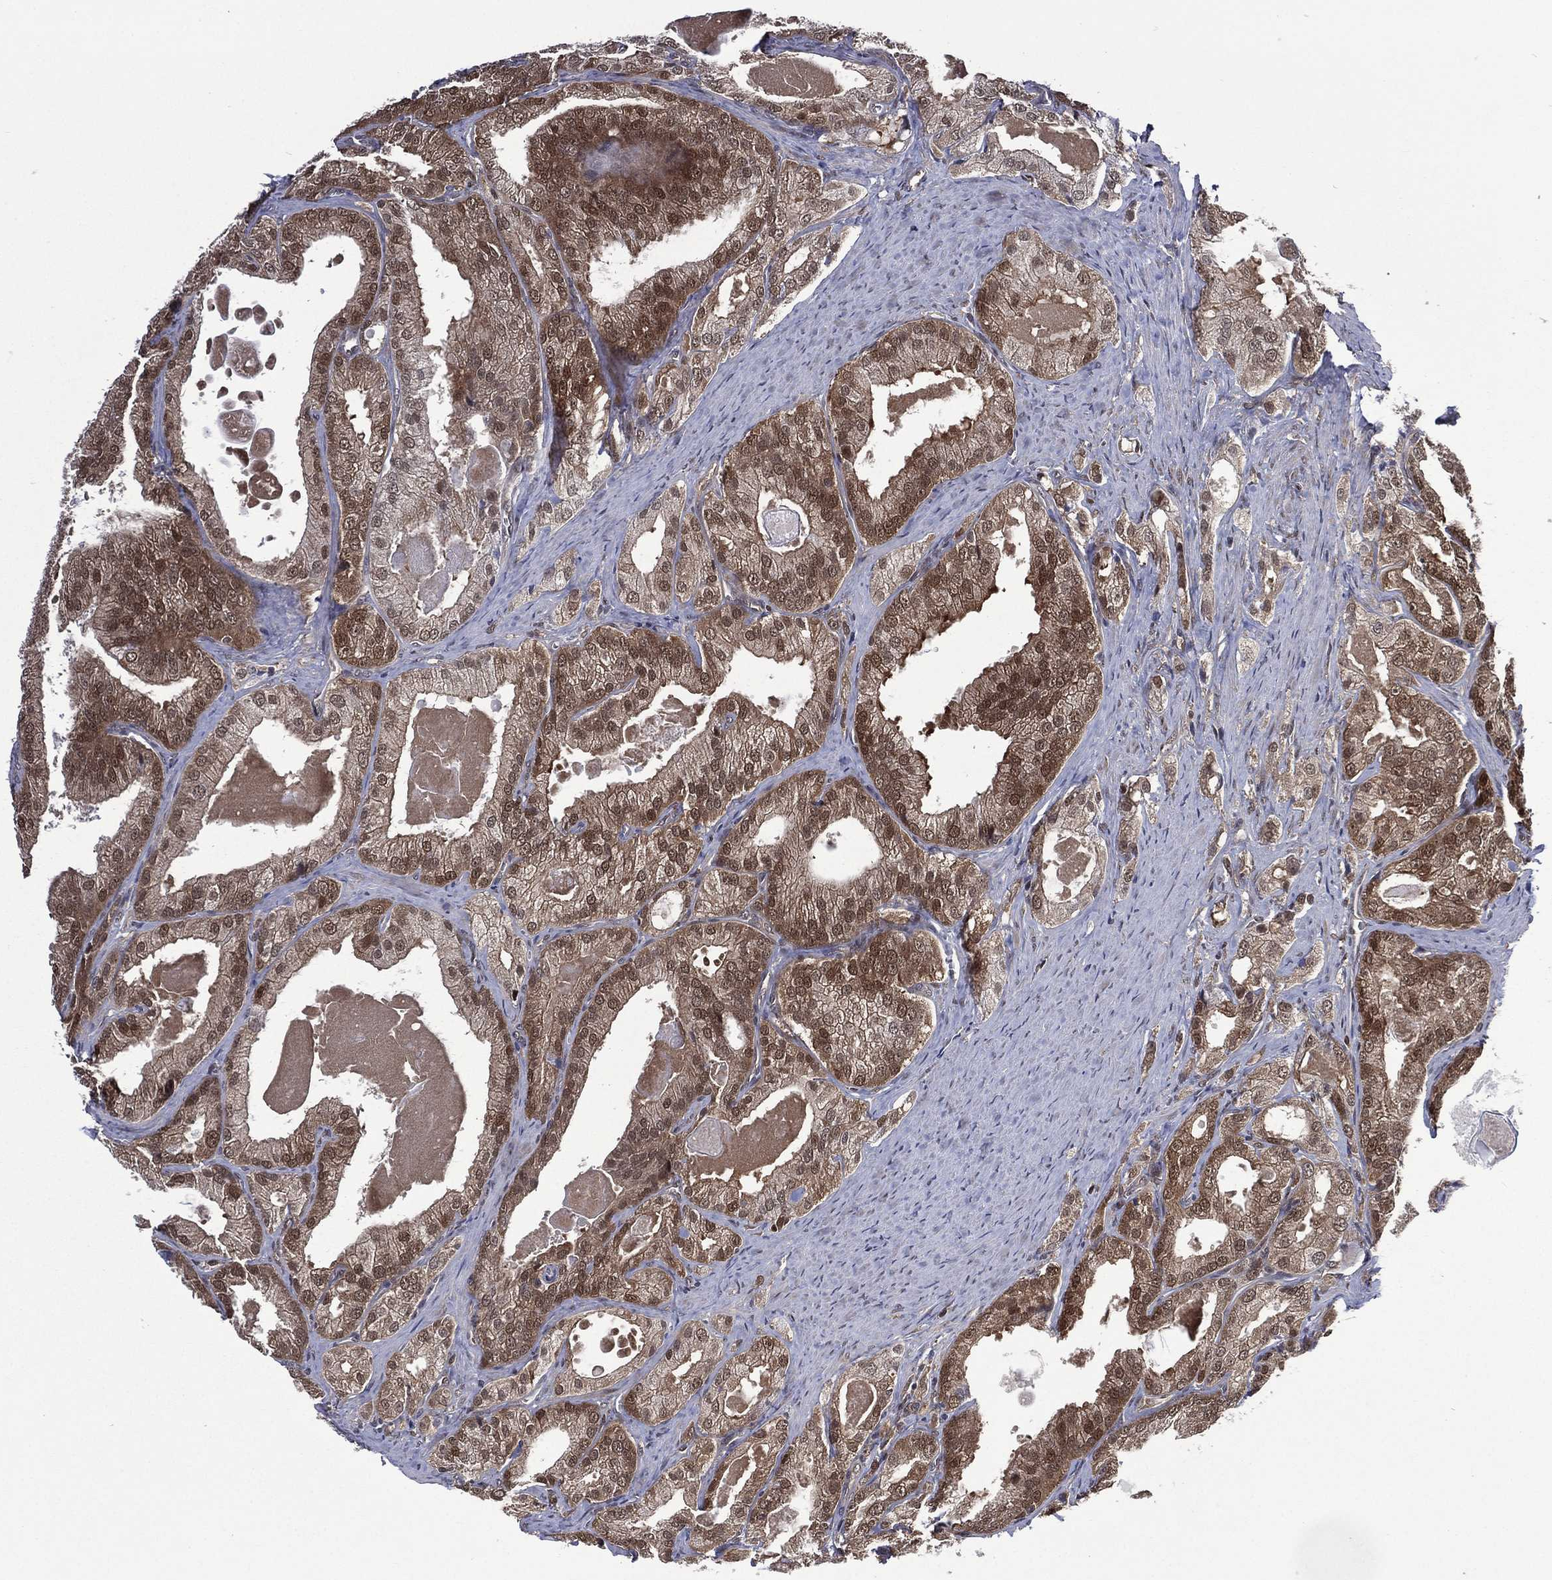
{"staining": {"intensity": "strong", "quantity": ">75%", "location": "cytoplasmic/membranous,nuclear"}, "tissue": "prostate cancer", "cell_type": "Tumor cells", "image_type": "cancer", "snomed": [{"axis": "morphology", "description": "Adenocarcinoma, NOS"}, {"axis": "morphology", "description": "Adenocarcinoma, High grade"}, {"axis": "topography", "description": "Prostate"}], "caption": "This is a photomicrograph of immunohistochemistry staining of prostate cancer (adenocarcinoma), which shows strong staining in the cytoplasmic/membranous and nuclear of tumor cells.", "gene": "MTAP", "patient": {"sex": "male", "age": 70}}